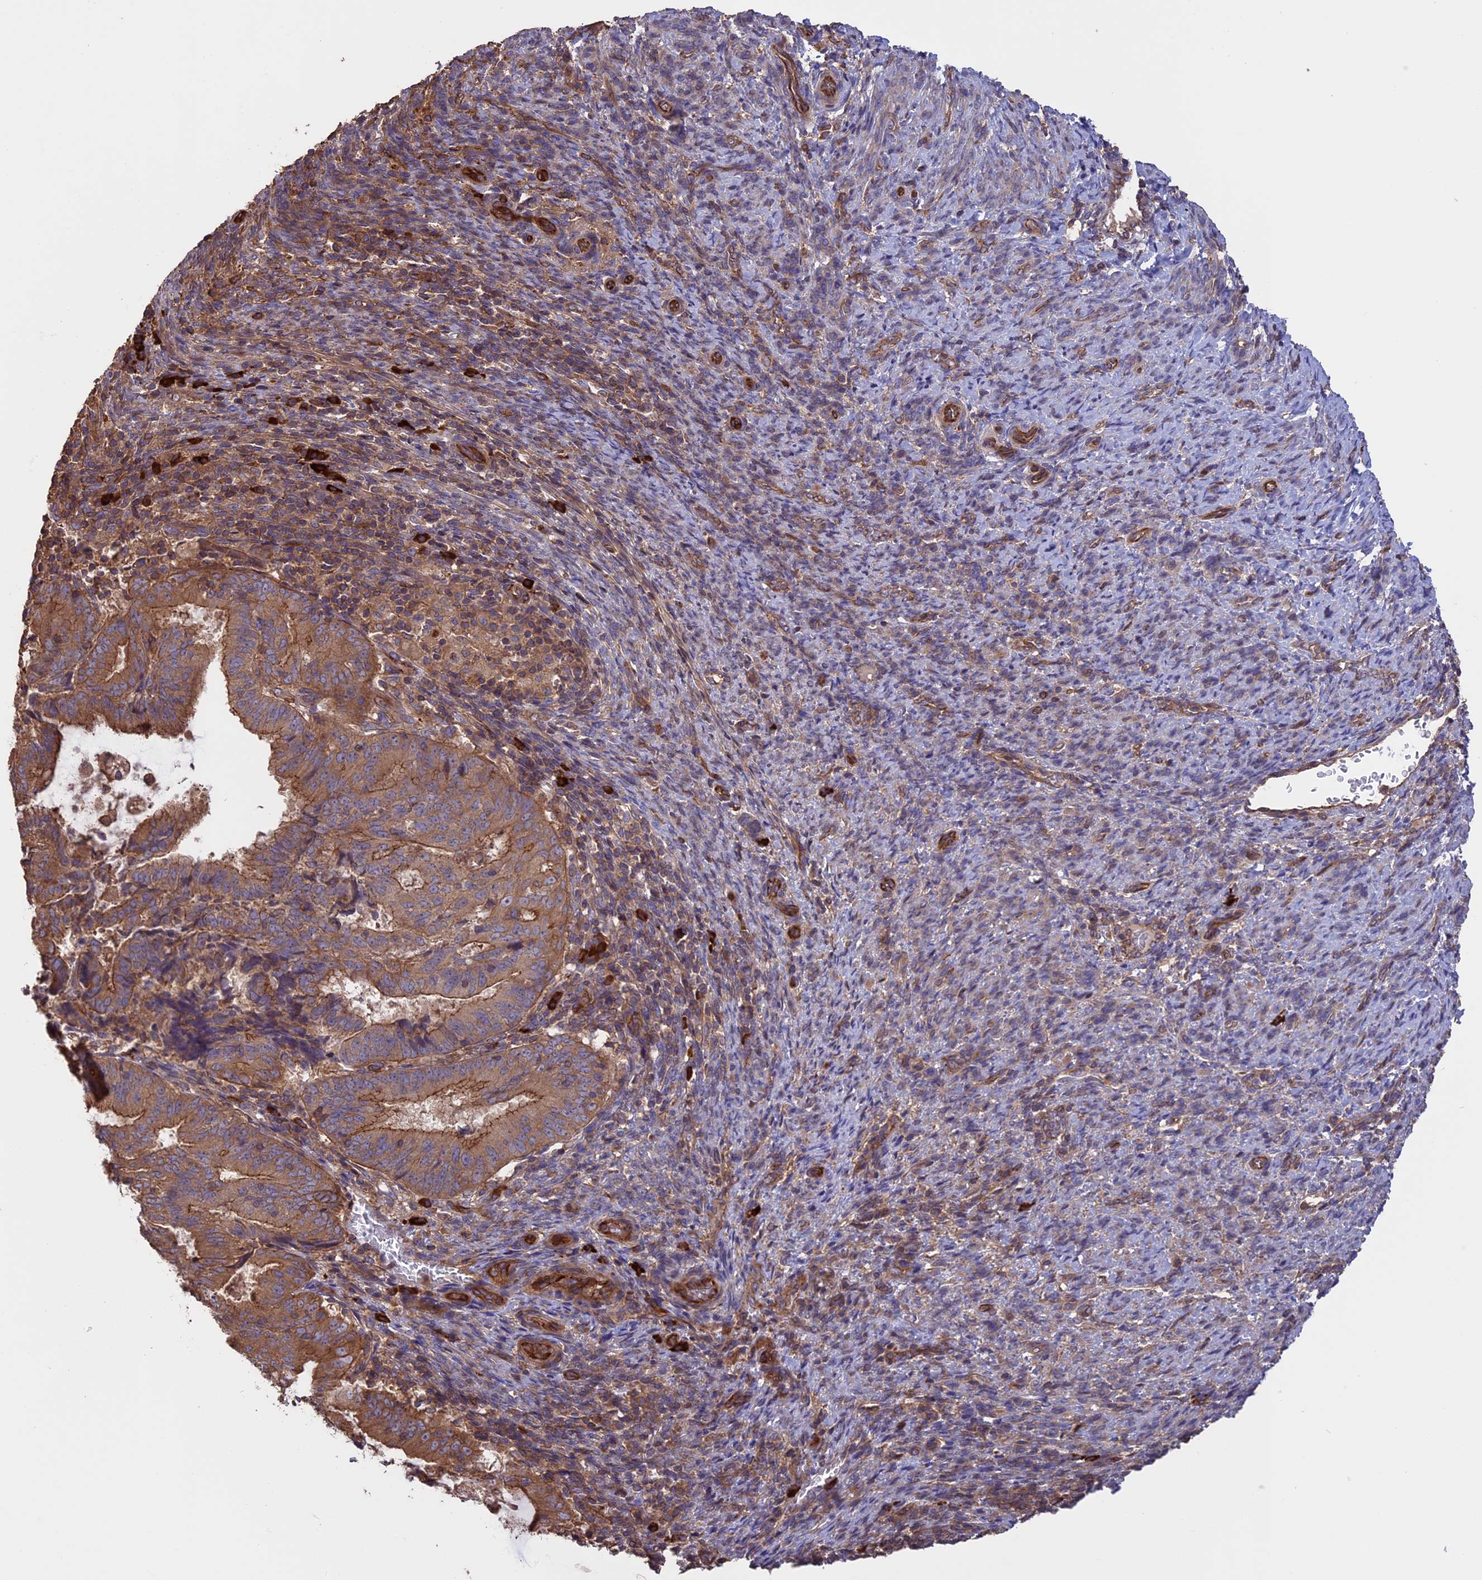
{"staining": {"intensity": "moderate", "quantity": ">75%", "location": "cytoplasmic/membranous"}, "tissue": "endometrial cancer", "cell_type": "Tumor cells", "image_type": "cancer", "snomed": [{"axis": "morphology", "description": "Adenocarcinoma, NOS"}, {"axis": "topography", "description": "Endometrium"}], "caption": "An immunohistochemistry image of tumor tissue is shown. Protein staining in brown highlights moderate cytoplasmic/membranous positivity in adenocarcinoma (endometrial) within tumor cells.", "gene": "GAS8", "patient": {"sex": "female", "age": 70}}